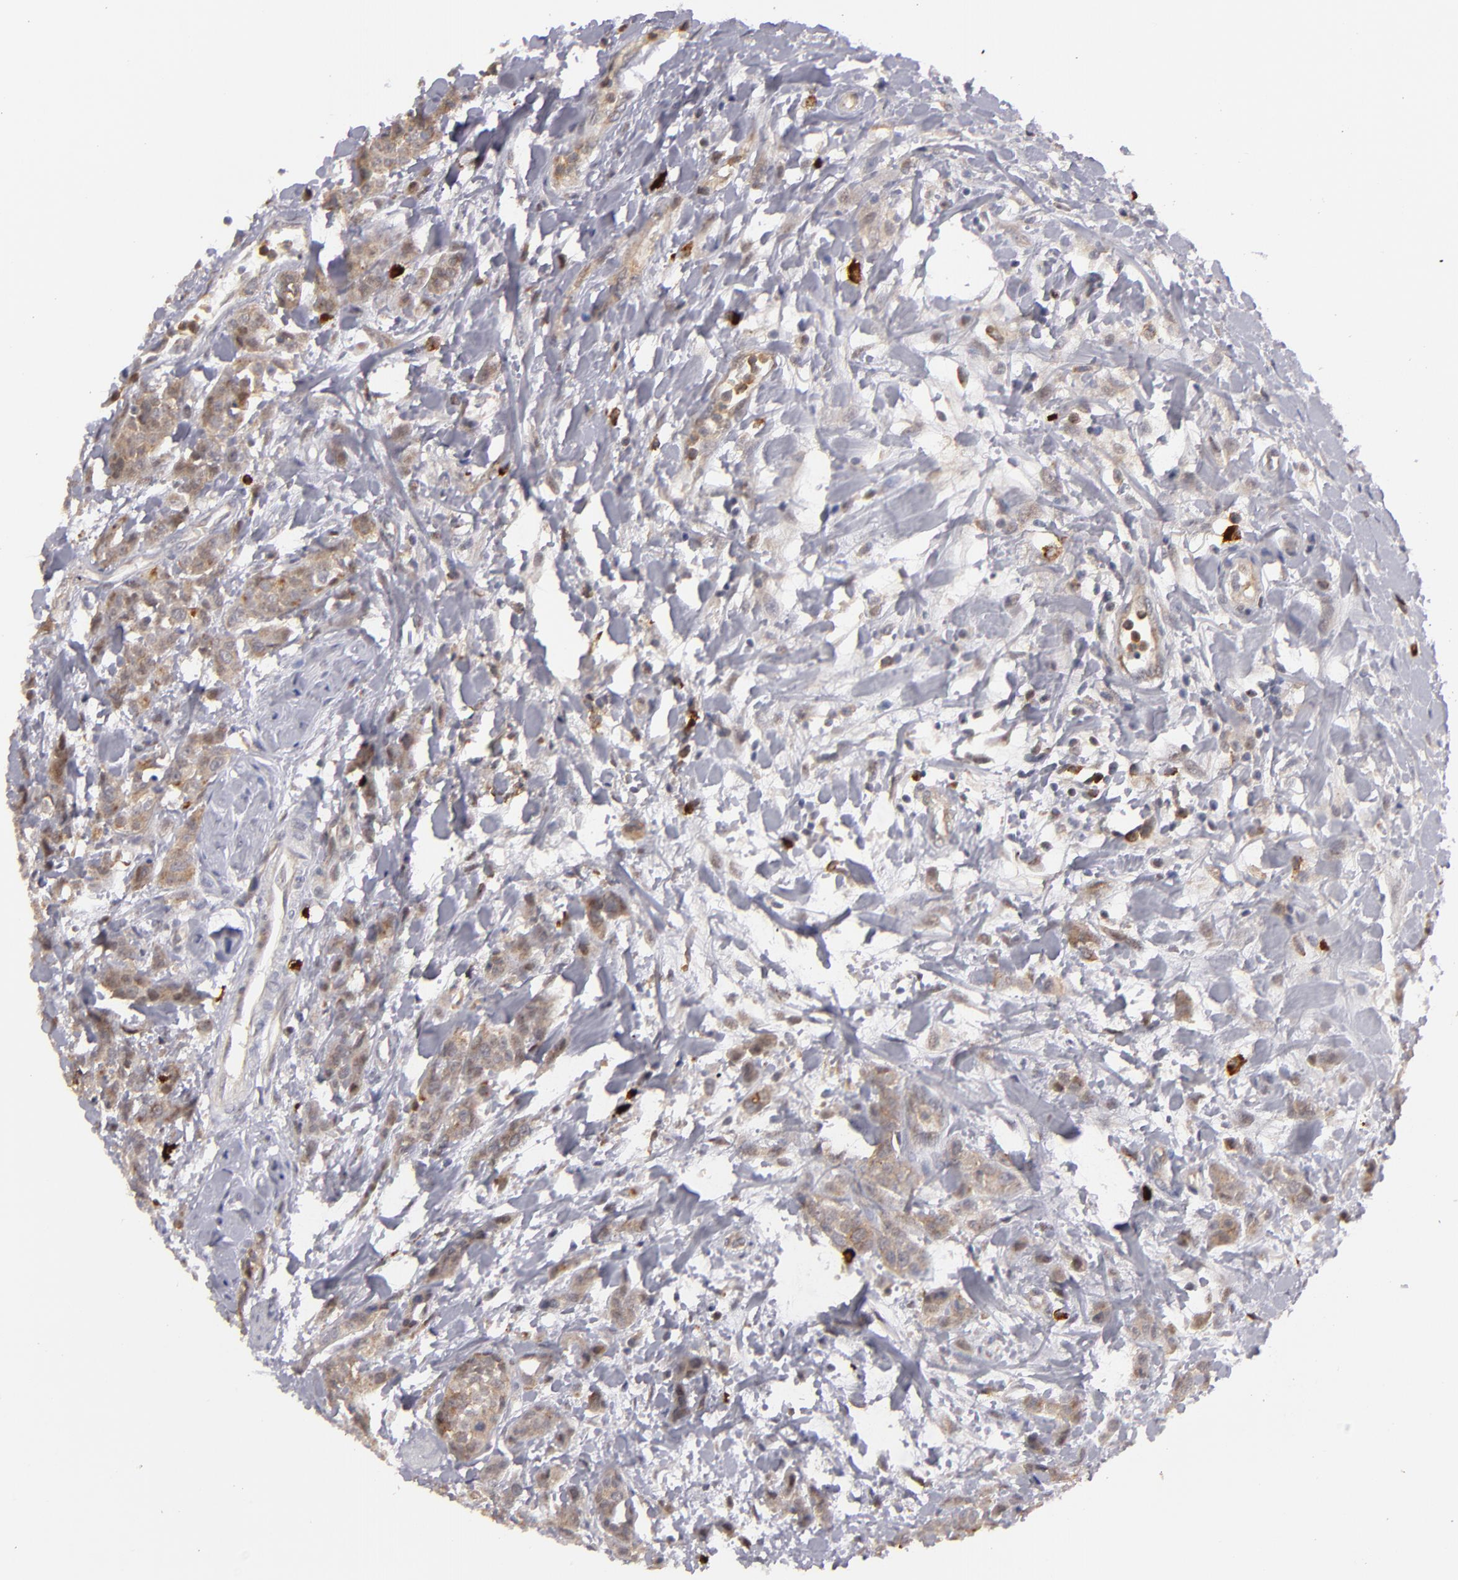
{"staining": {"intensity": "weak", "quantity": ">75%", "location": "cytoplasmic/membranous,nuclear"}, "tissue": "urothelial cancer", "cell_type": "Tumor cells", "image_type": "cancer", "snomed": [{"axis": "morphology", "description": "Urothelial carcinoma, High grade"}, {"axis": "topography", "description": "Urinary bladder"}], "caption": "Protein expression analysis of human urothelial cancer reveals weak cytoplasmic/membranous and nuclear staining in approximately >75% of tumor cells. (DAB IHC with brightfield microscopy, high magnification).", "gene": "STX3", "patient": {"sex": "male", "age": 56}}